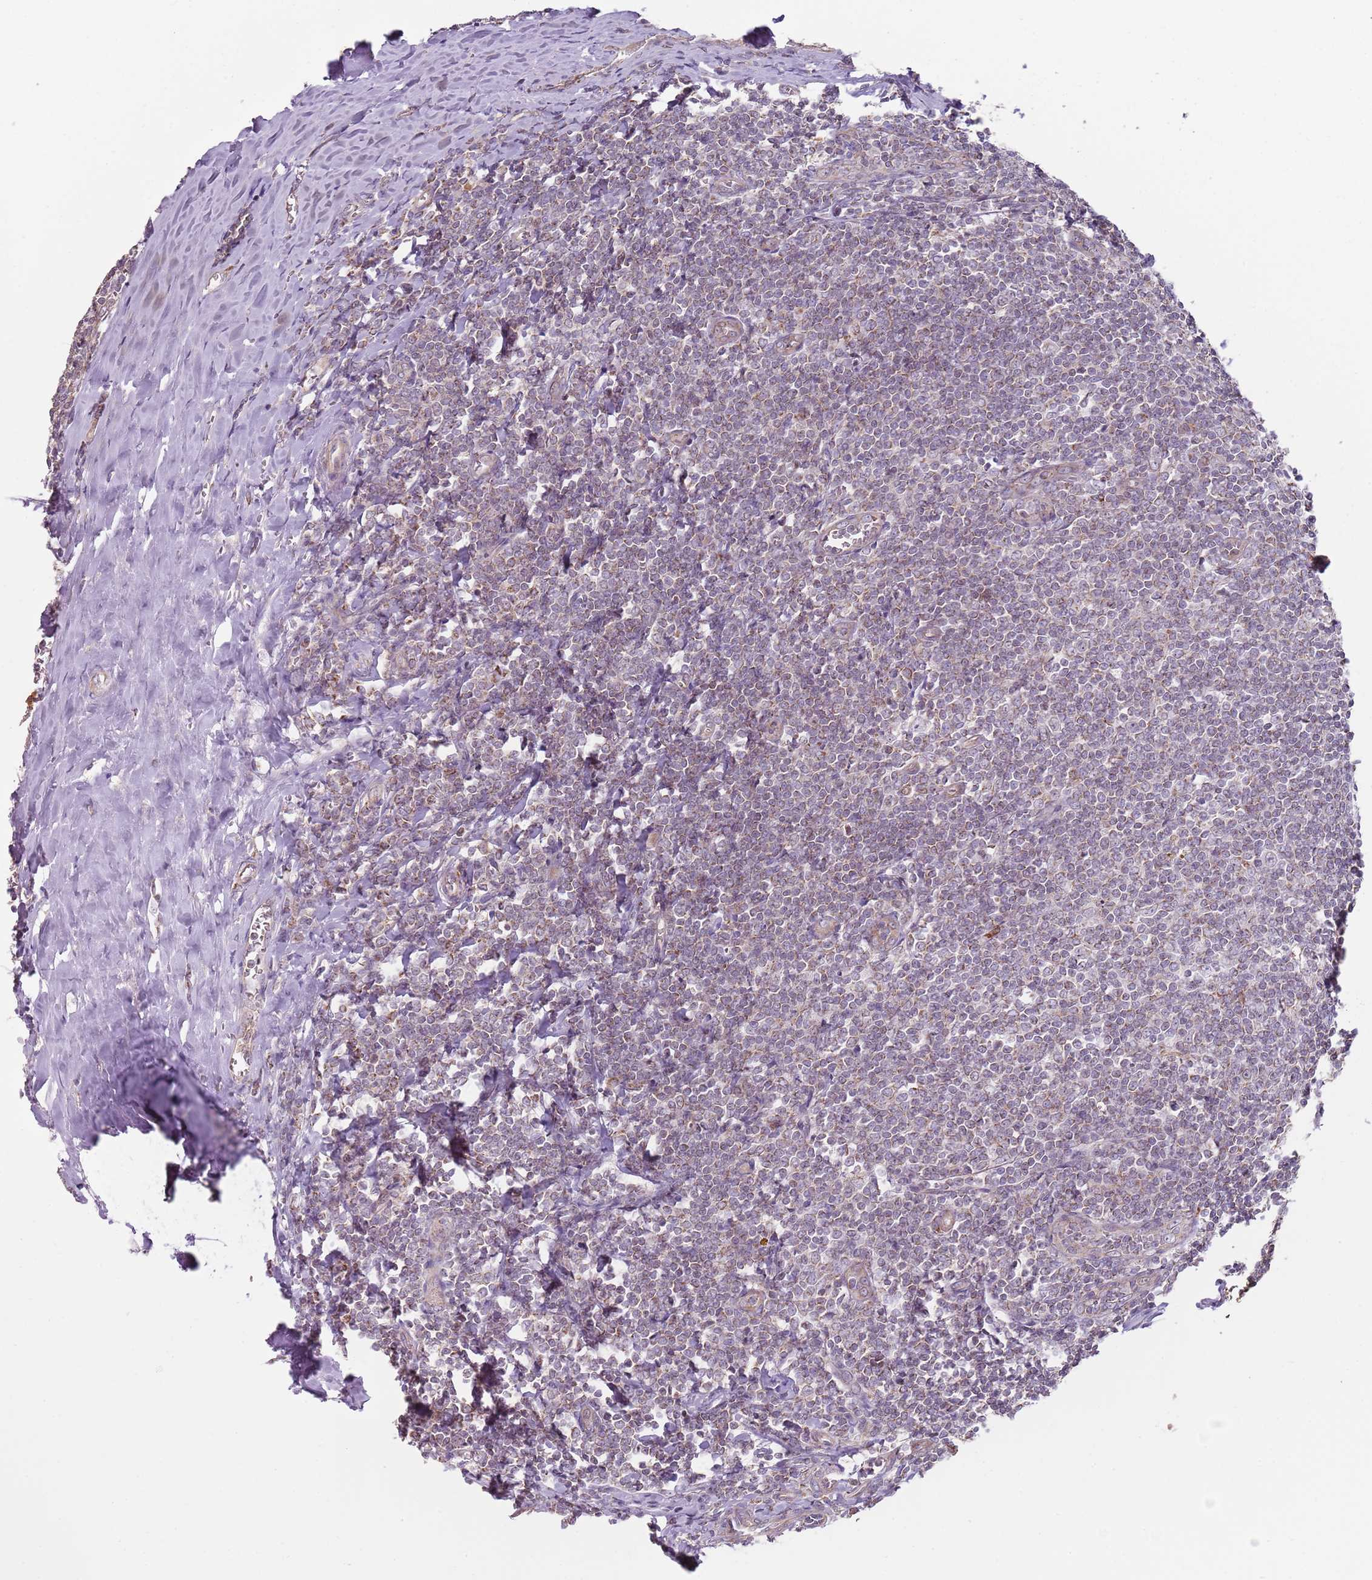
{"staining": {"intensity": "moderate", "quantity": "<25%", "location": "cytoplasmic/membranous"}, "tissue": "tonsil", "cell_type": "Non-germinal center cells", "image_type": "normal", "snomed": [{"axis": "morphology", "description": "Normal tissue, NOS"}, {"axis": "topography", "description": "Tonsil"}], "caption": "This photomicrograph demonstrates normal tonsil stained with IHC to label a protein in brown. The cytoplasmic/membranous of non-germinal center cells show moderate positivity for the protein. Nuclei are counter-stained blue.", "gene": "GAS8", "patient": {"sex": "male", "age": 27}}